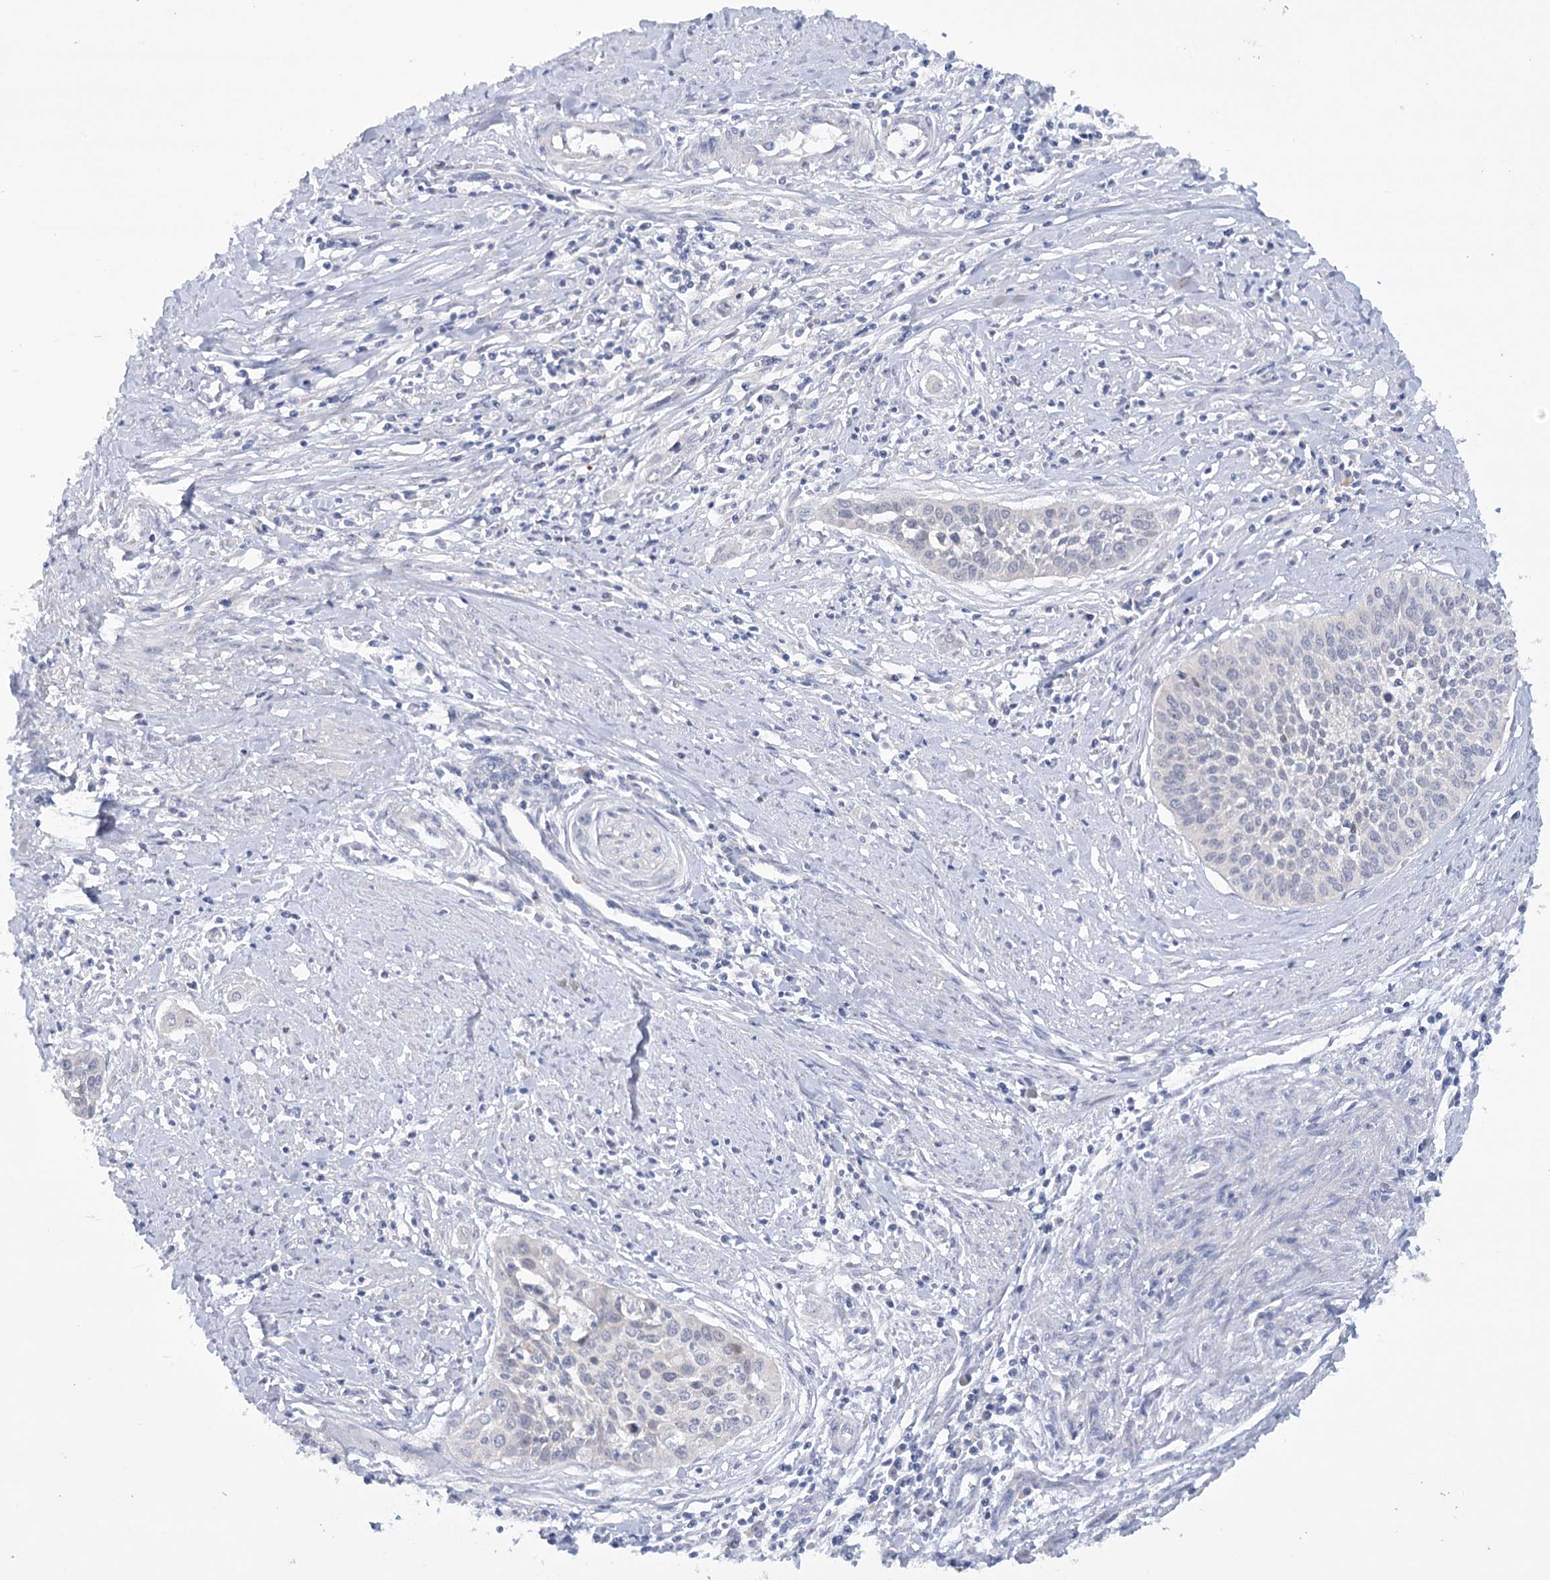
{"staining": {"intensity": "negative", "quantity": "none", "location": "none"}, "tissue": "cervical cancer", "cell_type": "Tumor cells", "image_type": "cancer", "snomed": [{"axis": "morphology", "description": "Squamous cell carcinoma, NOS"}, {"axis": "topography", "description": "Cervix"}], "caption": "Immunohistochemistry image of neoplastic tissue: human cervical cancer stained with DAB reveals no significant protein positivity in tumor cells. Brightfield microscopy of IHC stained with DAB (3,3'-diaminobenzidine) (brown) and hematoxylin (blue), captured at high magnification.", "gene": "DCUN1D1", "patient": {"sex": "female", "age": 34}}